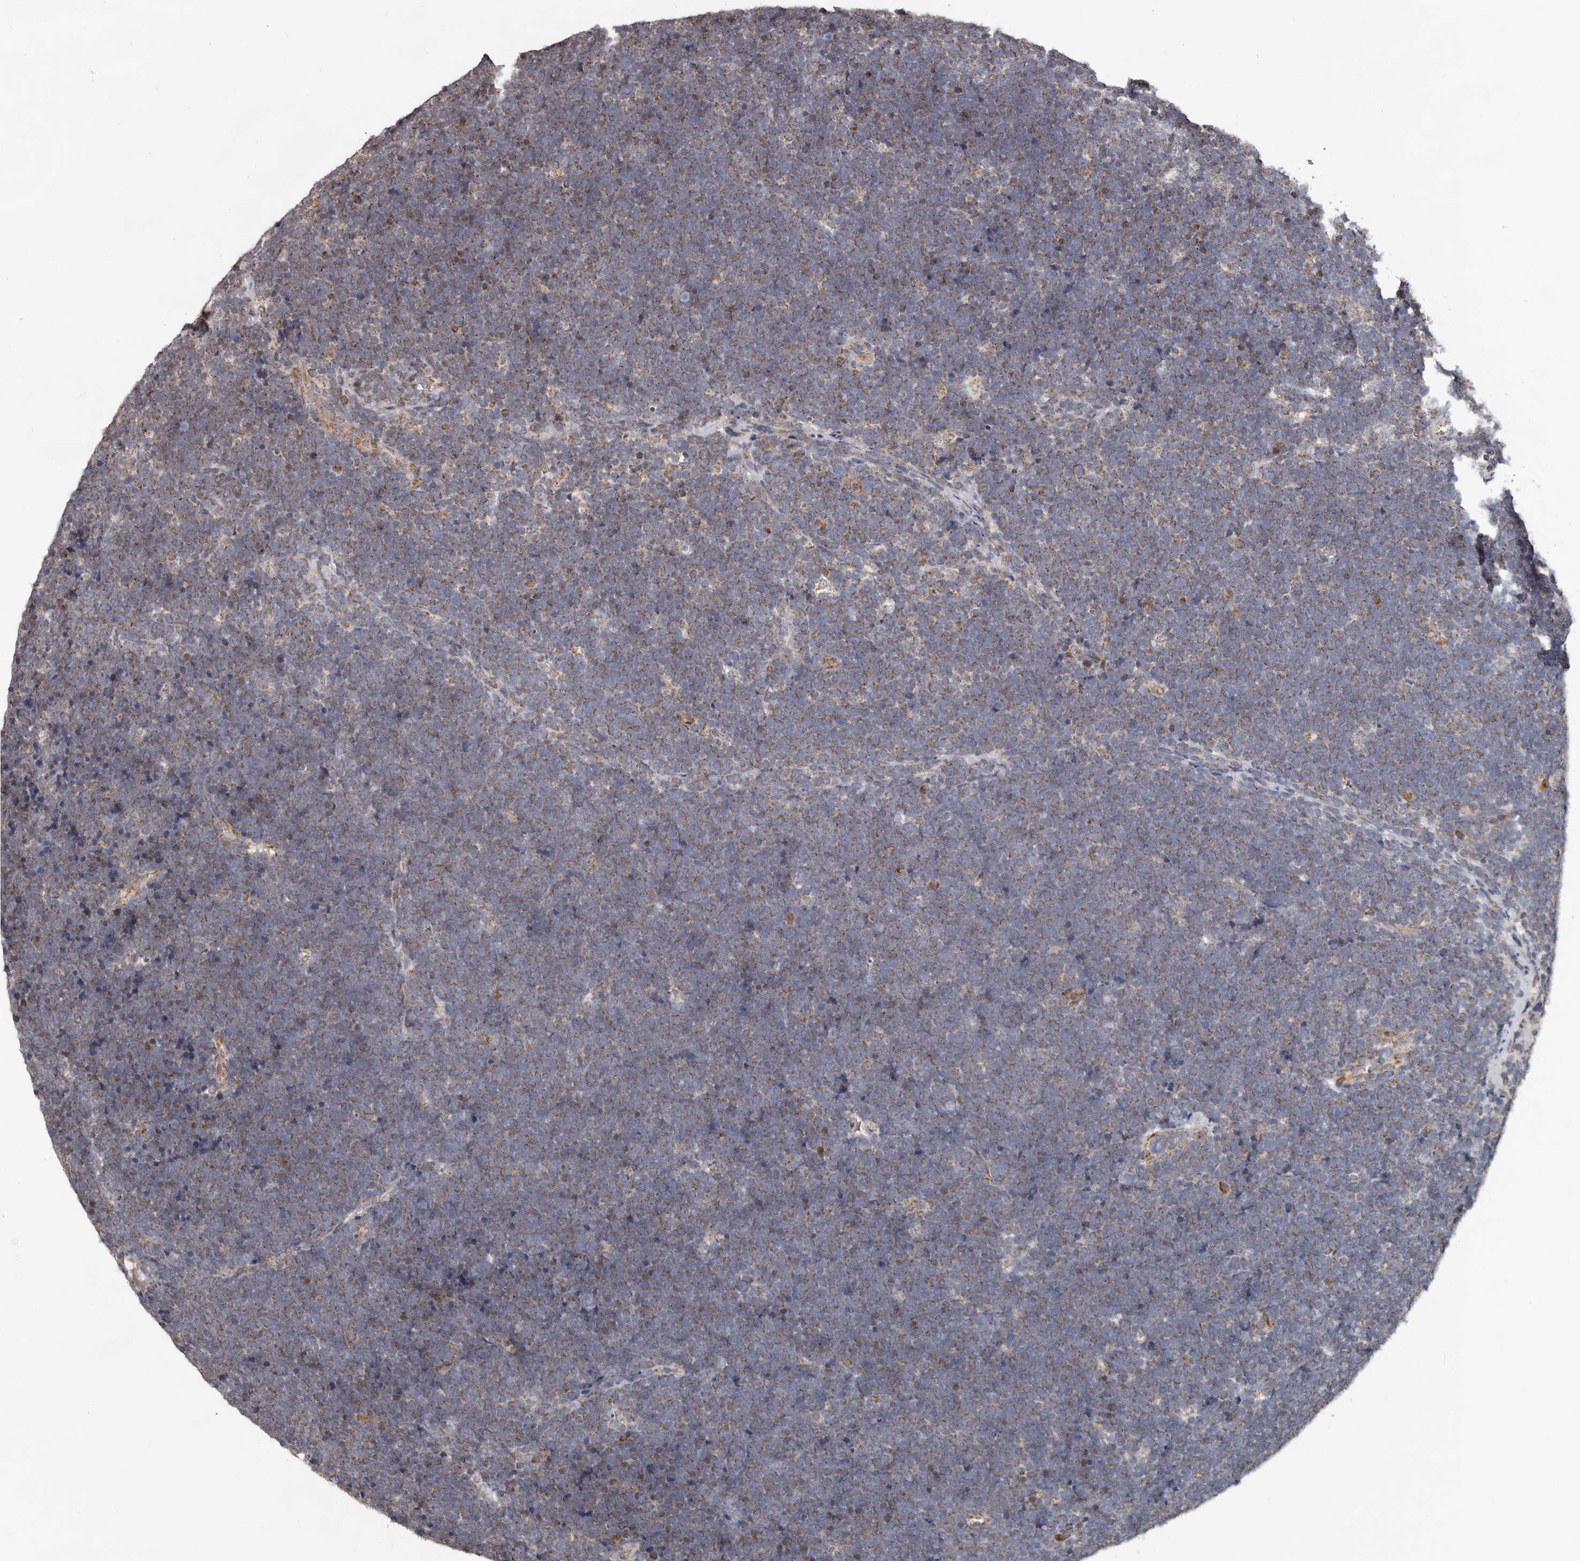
{"staining": {"intensity": "weak", "quantity": "<25%", "location": "cytoplasmic/membranous"}, "tissue": "lymphoma", "cell_type": "Tumor cells", "image_type": "cancer", "snomed": [{"axis": "morphology", "description": "Malignant lymphoma, non-Hodgkin's type, High grade"}, {"axis": "topography", "description": "Lymph node"}], "caption": "Image shows no significant protein expression in tumor cells of malignant lymphoma, non-Hodgkin's type (high-grade). (Stains: DAB (3,3'-diaminobenzidine) immunohistochemistry (IHC) with hematoxylin counter stain, Microscopy: brightfield microscopy at high magnification).", "gene": "MRPL18", "patient": {"sex": "male", "age": 13}}